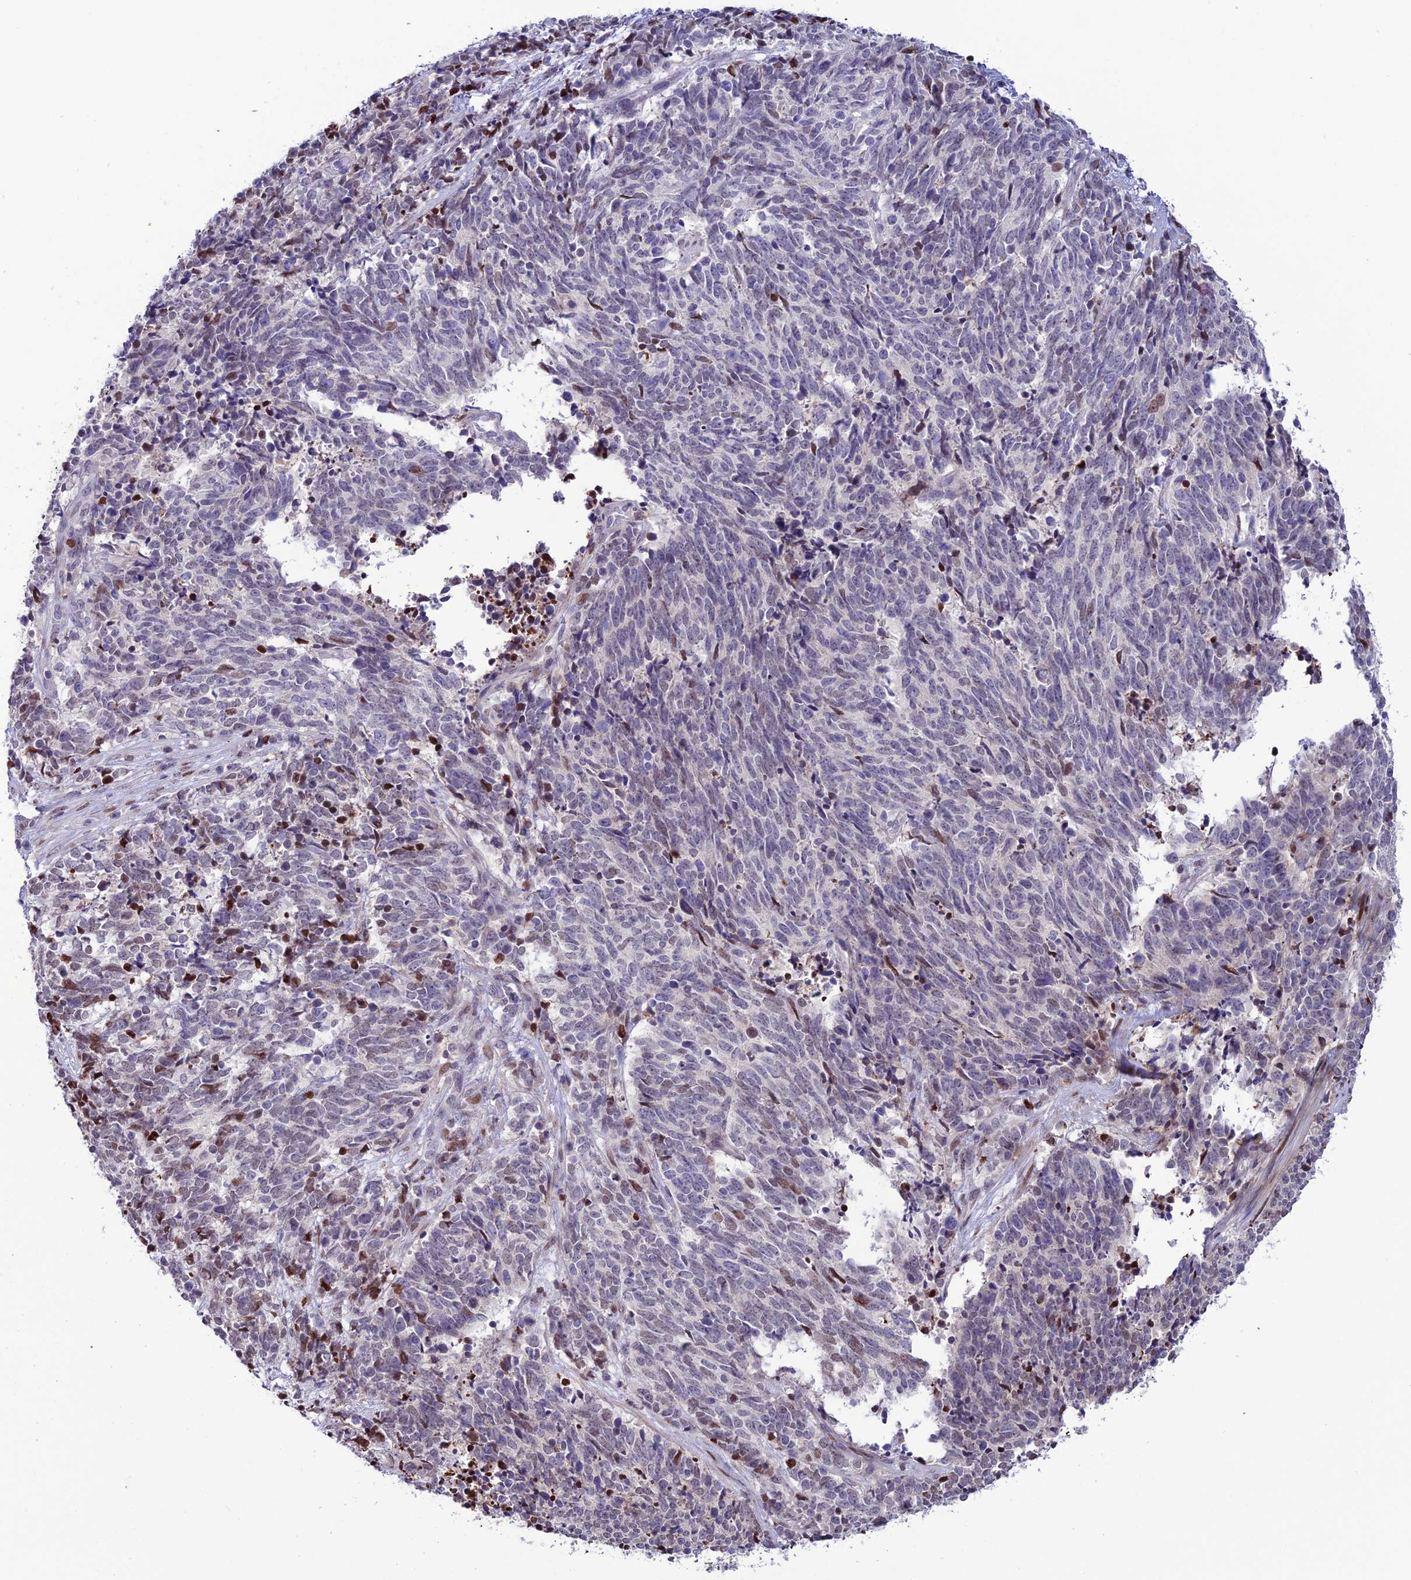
{"staining": {"intensity": "negative", "quantity": "none", "location": "none"}, "tissue": "cervical cancer", "cell_type": "Tumor cells", "image_type": "cancer", "snomed": [{"axis": "morphology", "description": "Squamous cell carcinoma, NOS"}, {"axis": "topography", "description": "Cervix"}], "caption": "Immunohistochemistry of cervical cancer reveals no expression in tumor cells.", "gene": "ZNF707", "patient": {"sex": "female", "age": 29}}